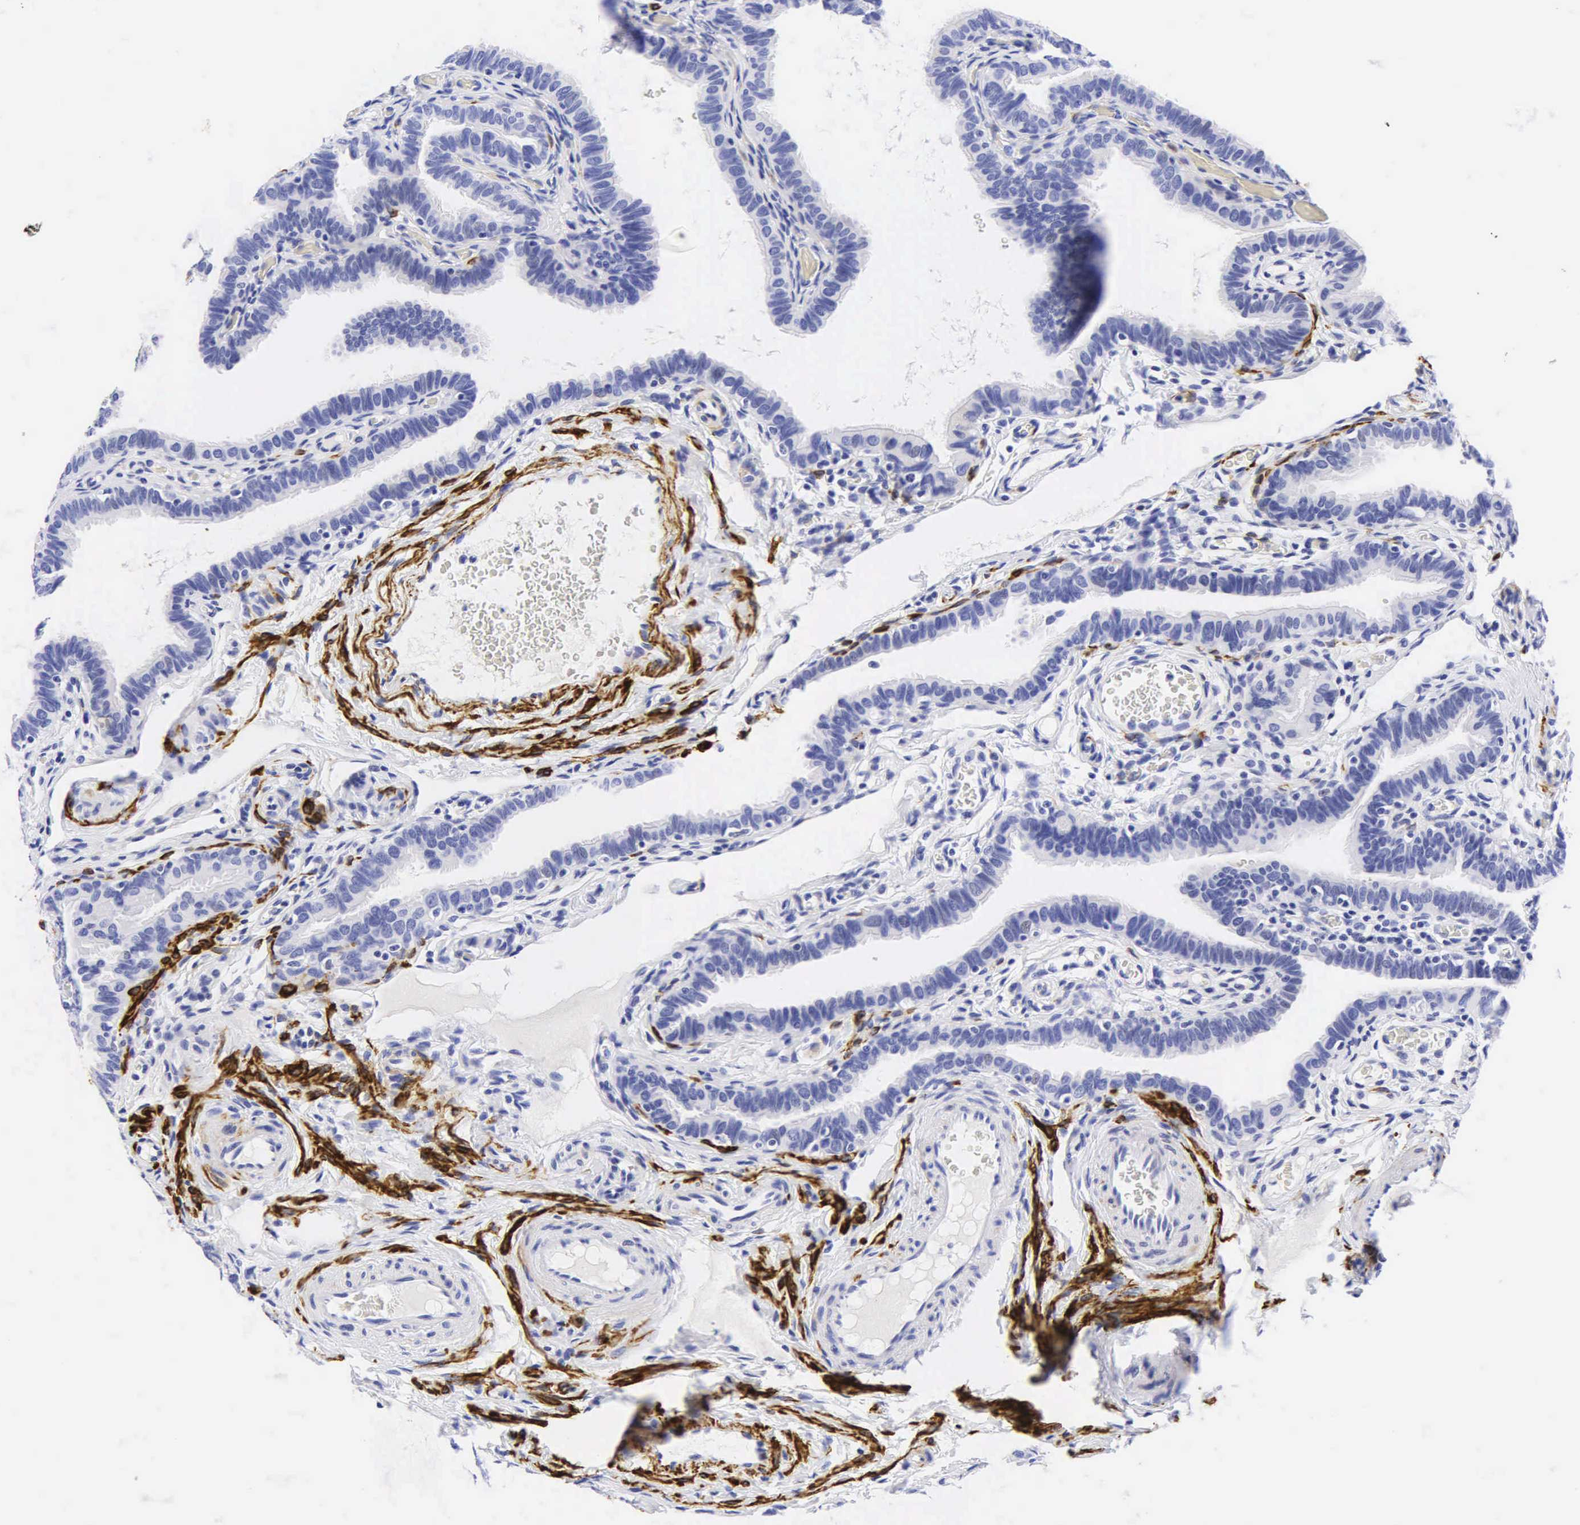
{"staining": {"intensity": "negative", "quantity": "none", "location": "none"}, "tissue": "fallopian tube", "cell_type": "Glandular cells", "image_type": "normal", "snomed": [{"axis": "morphology", "description": "Normal tissue, NOS"}, {"axis": "topography", "description": "Vagina"}, {"axis": "topography", "description": "Fallopian tube"}], "caption": "Glandular cells are negative for brown protein staining in normal fallopian tube. (Stains: DAB IHC with hematoxylin counter stain, Microscopy: brightfield microscopy at high magnification).", "gene": "DES", "patient": {"sex": "female", "age": 38}}